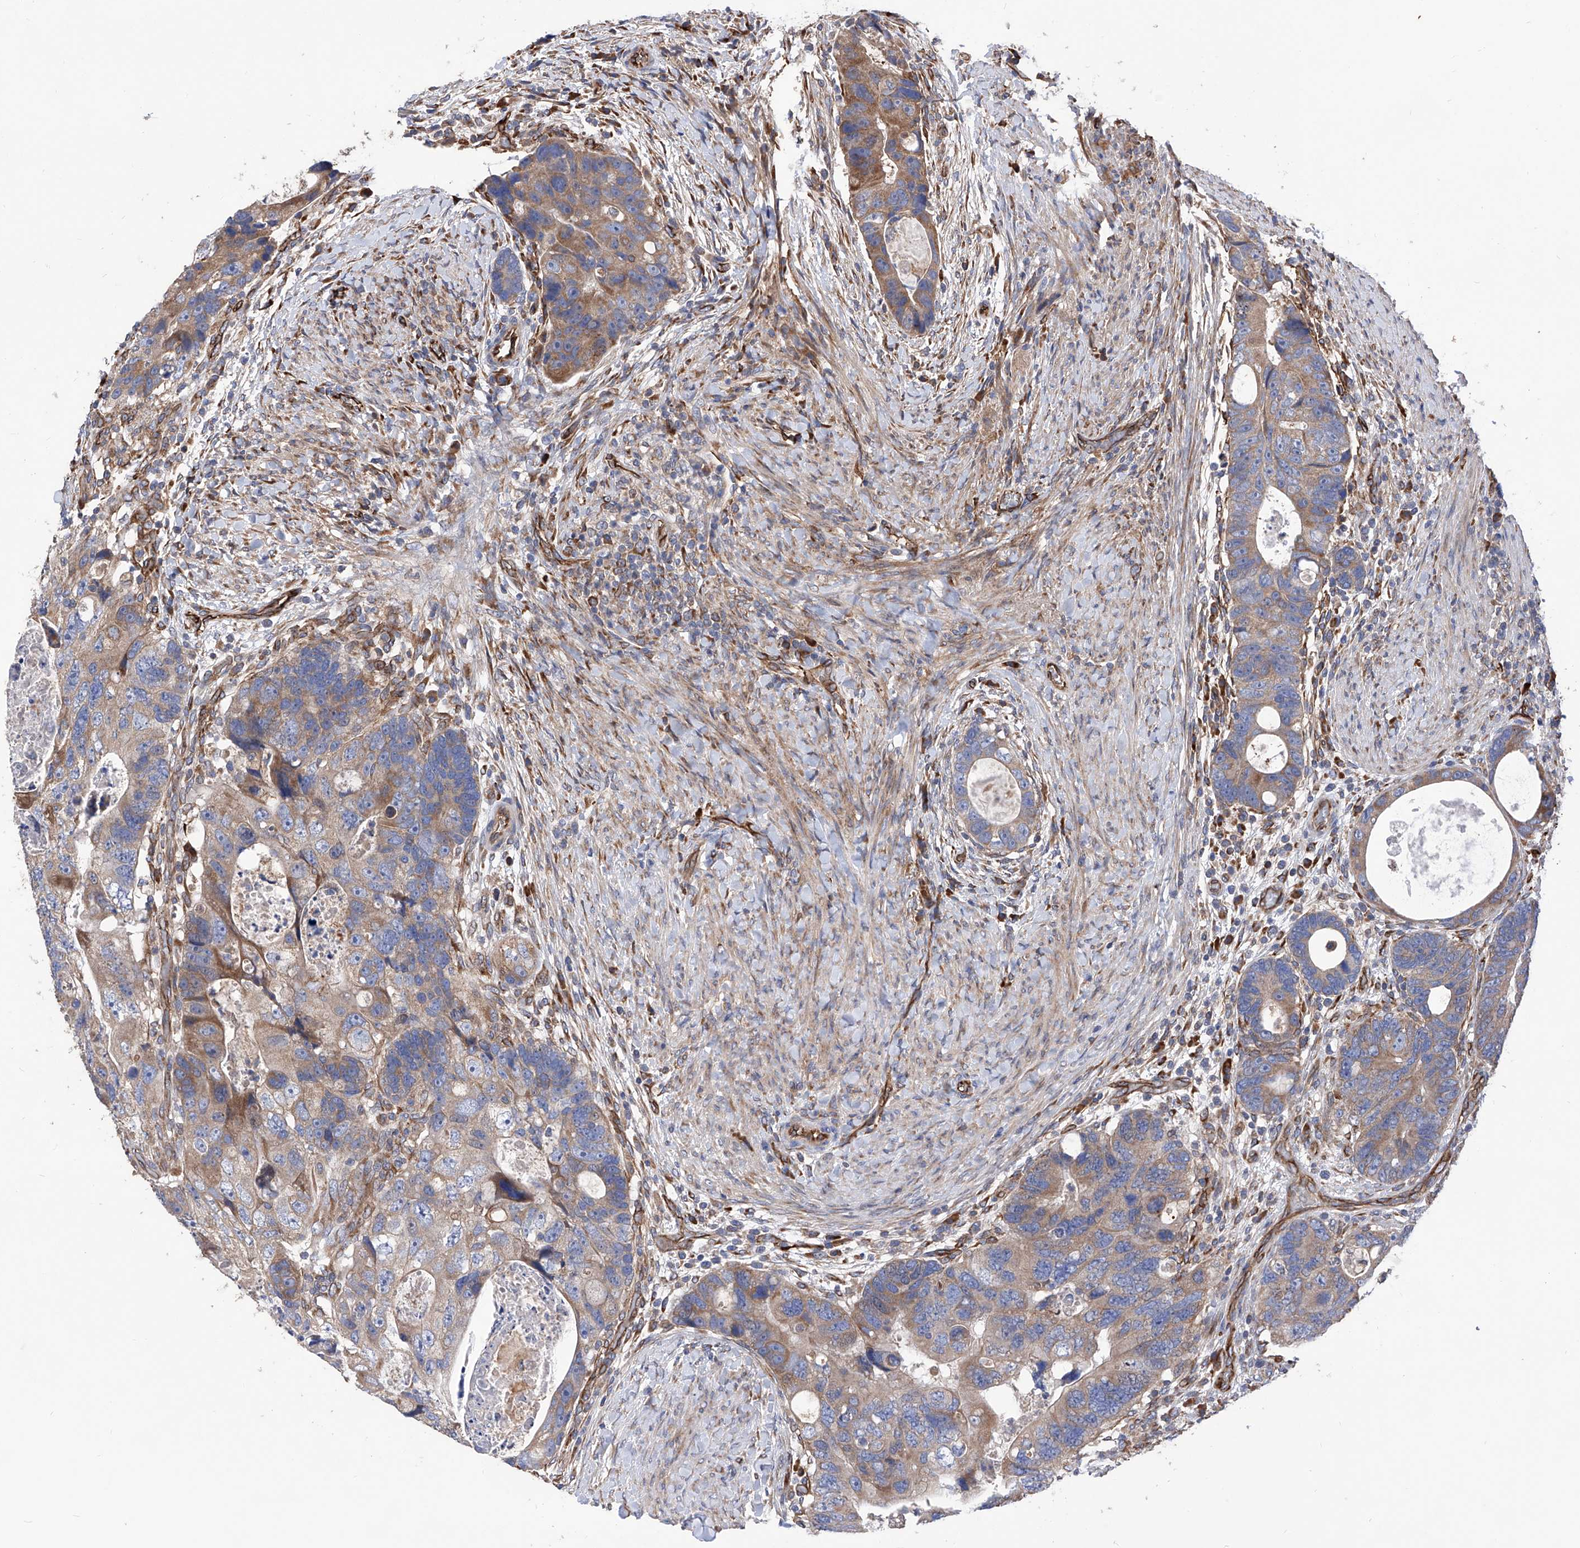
{"staining": {"intensity": "moderate", "quantity": ">75%", "location": "cytoplasmic/membranous"}, "tissue": "colorectal cancer", "cell_type": "Tumor cells", "image_type": "cancer", "snomed": [{"axis": "morphology", "description": "Adenocarcinoma, NOS"}, {"axis": "topography", "description": "Rectum"}], "caption": "There is medium levels of moderate cytoplasmic/membranous expression in tumor cells of adenocarcinoma (colorectal), as demonstrated by immunohistochemical staining (brown color).", "gene": "INPP5B", "patient": {"sex": "male", "age": 59}}